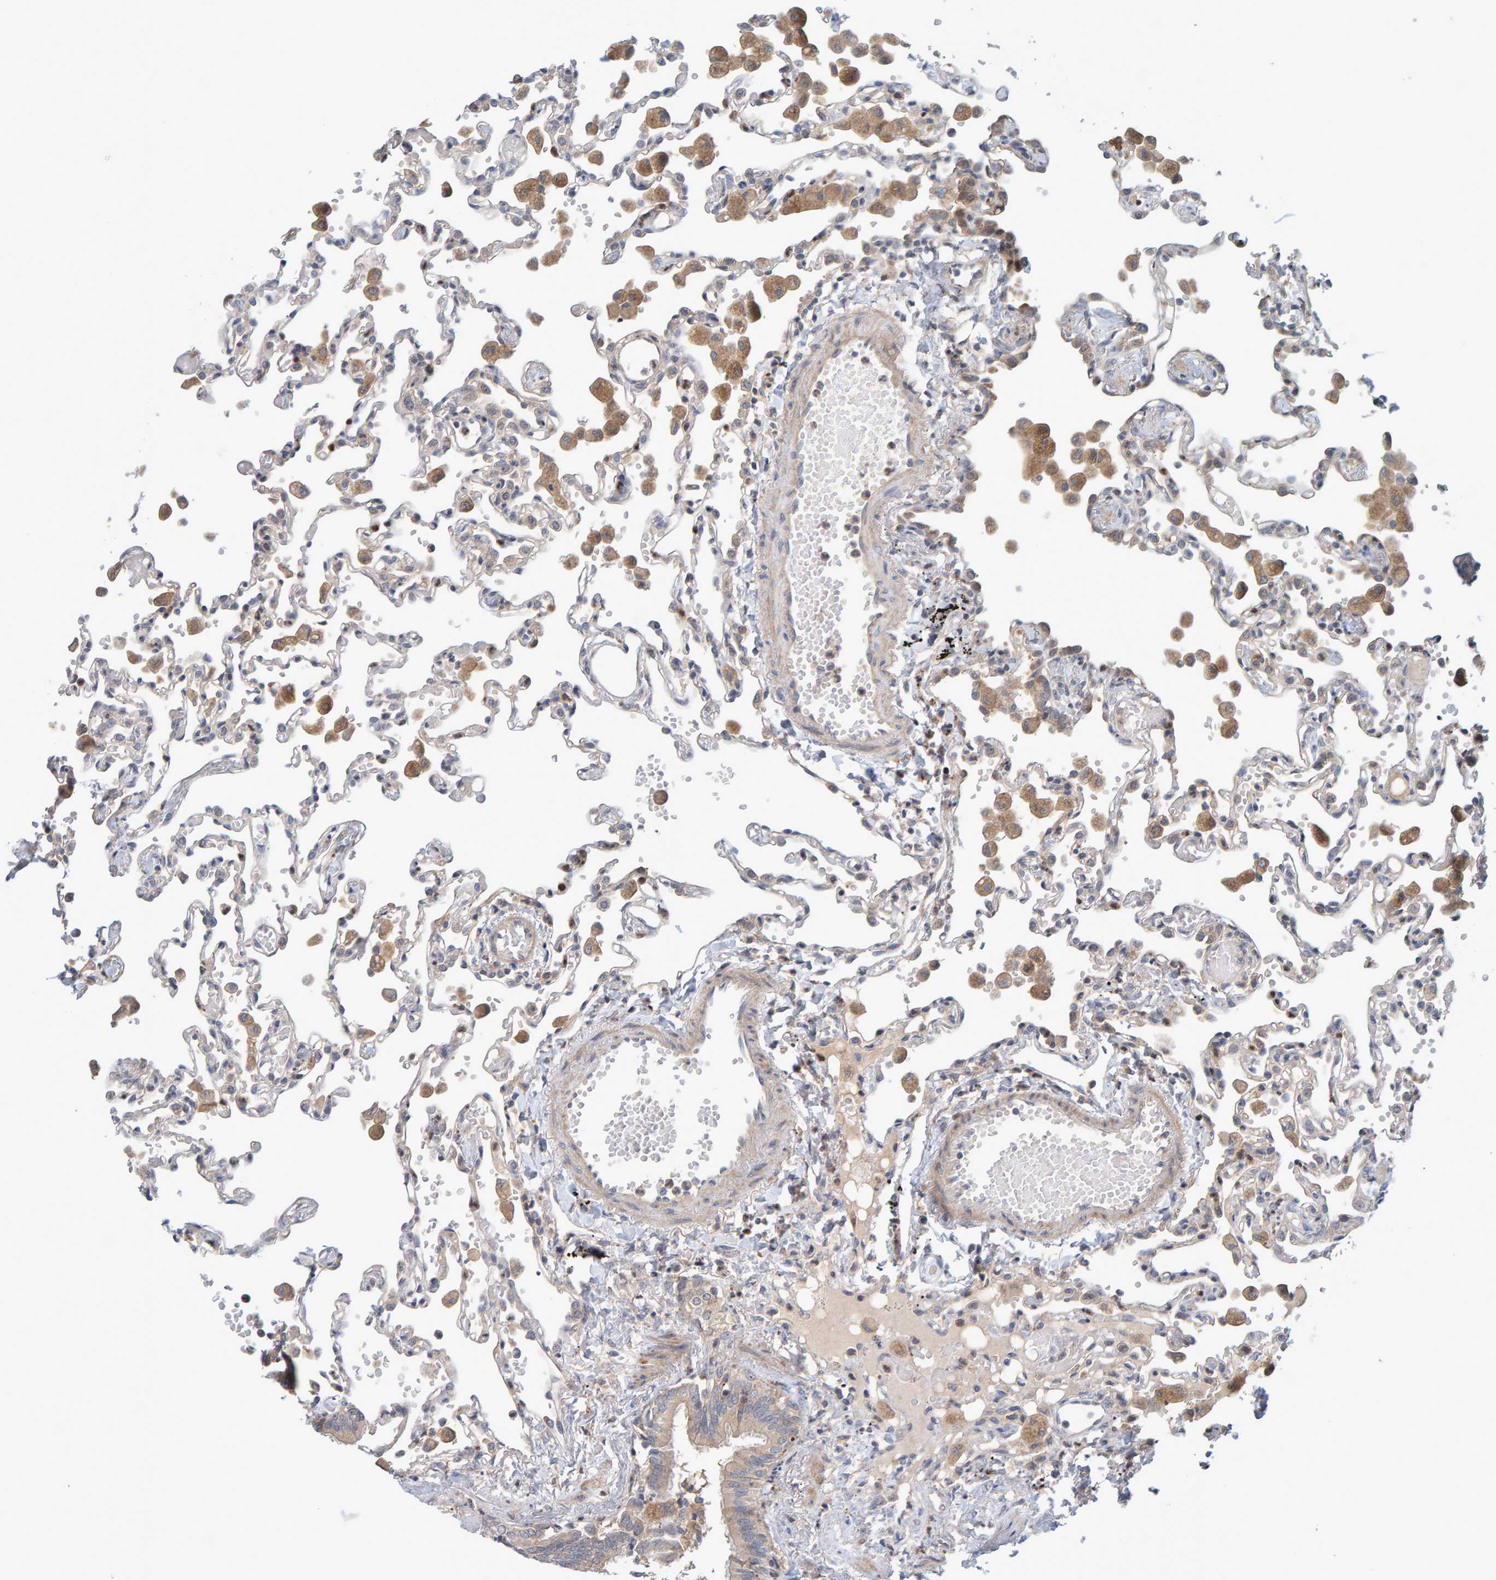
{"staining": {"intensity": "weak", "quantity": "<25%", "location": "cytoplasmic/membranous"}, "tissue": "lung", "cell_type": "Alveolar cells", "image_type": "normal", "snomed": [{"axis": "morphology", "description": "Normal tissue, NOS"}, {"axis": "topography", "description": "Bronchus"}, {"axis": "topography", "description": "Lung"}], "caption": "IHC histopathology image of benign human lung stained for a protein (brown), which exhibits no expression in alveolar cells.", "gene": "TATDN1", "patient": {"sex": "female", "age": 49}}